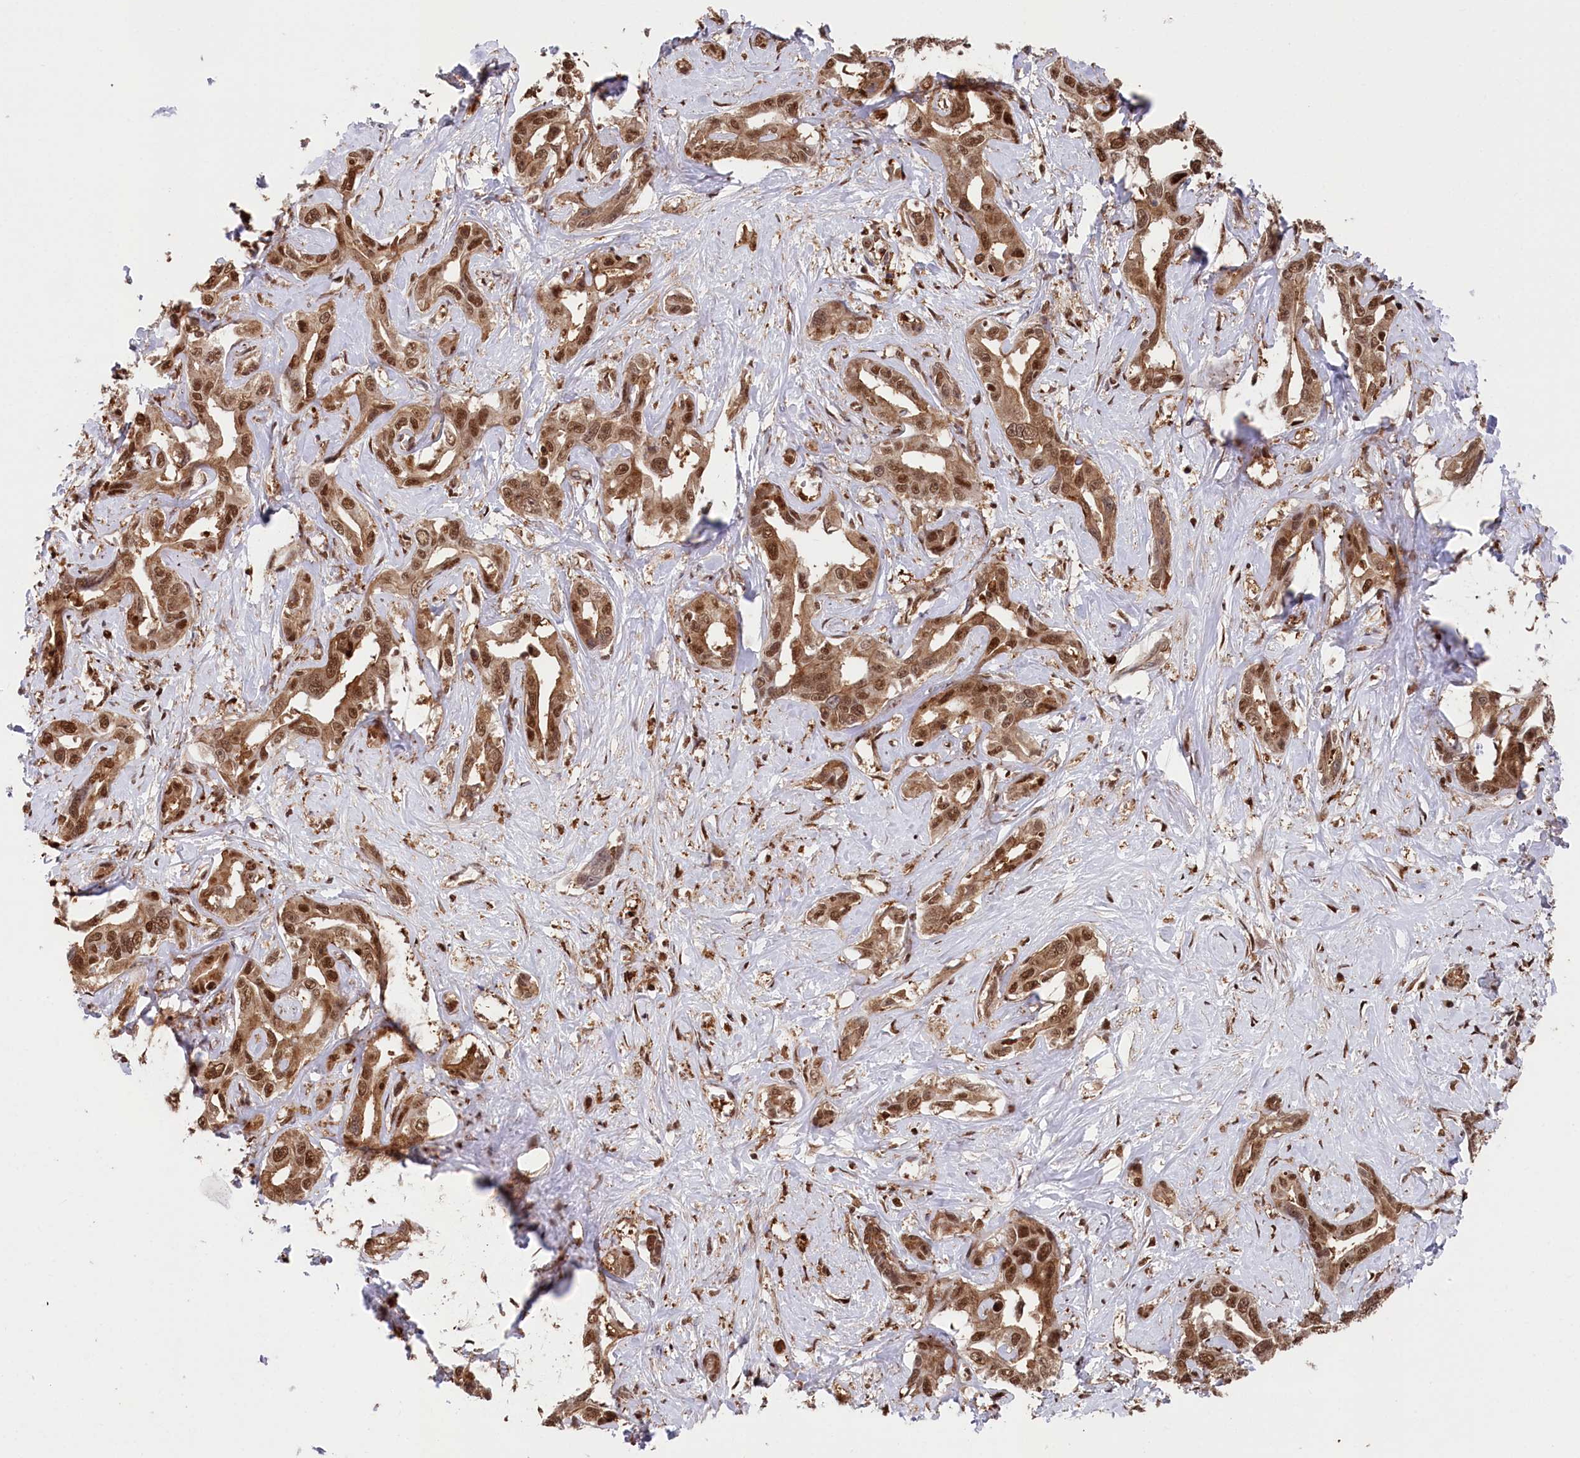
{"staining": {"intensity": "moderate", "quantity": ">75%", "location": "cytoplasmic/membranous,nuclear"}, "tissue": "liver cancer", "cell_type": "Tumor cells", "image_type": "cancer", "snomed": [{"axis": "morphology", "description": "Cholangiocarcinoma"}, {"axis": "topography", "description": "Liver"}], "caption": "Immunohistochemistry (IHC) (DAB) staining of liver cancer (cholangiocarcinoma) reveals moderate cytoplasmic/membranous and nuclear protein staining in about >75% of tumor cells.", "gene": "PSMA1", "patient": {"sex": "male", "age": 59}}